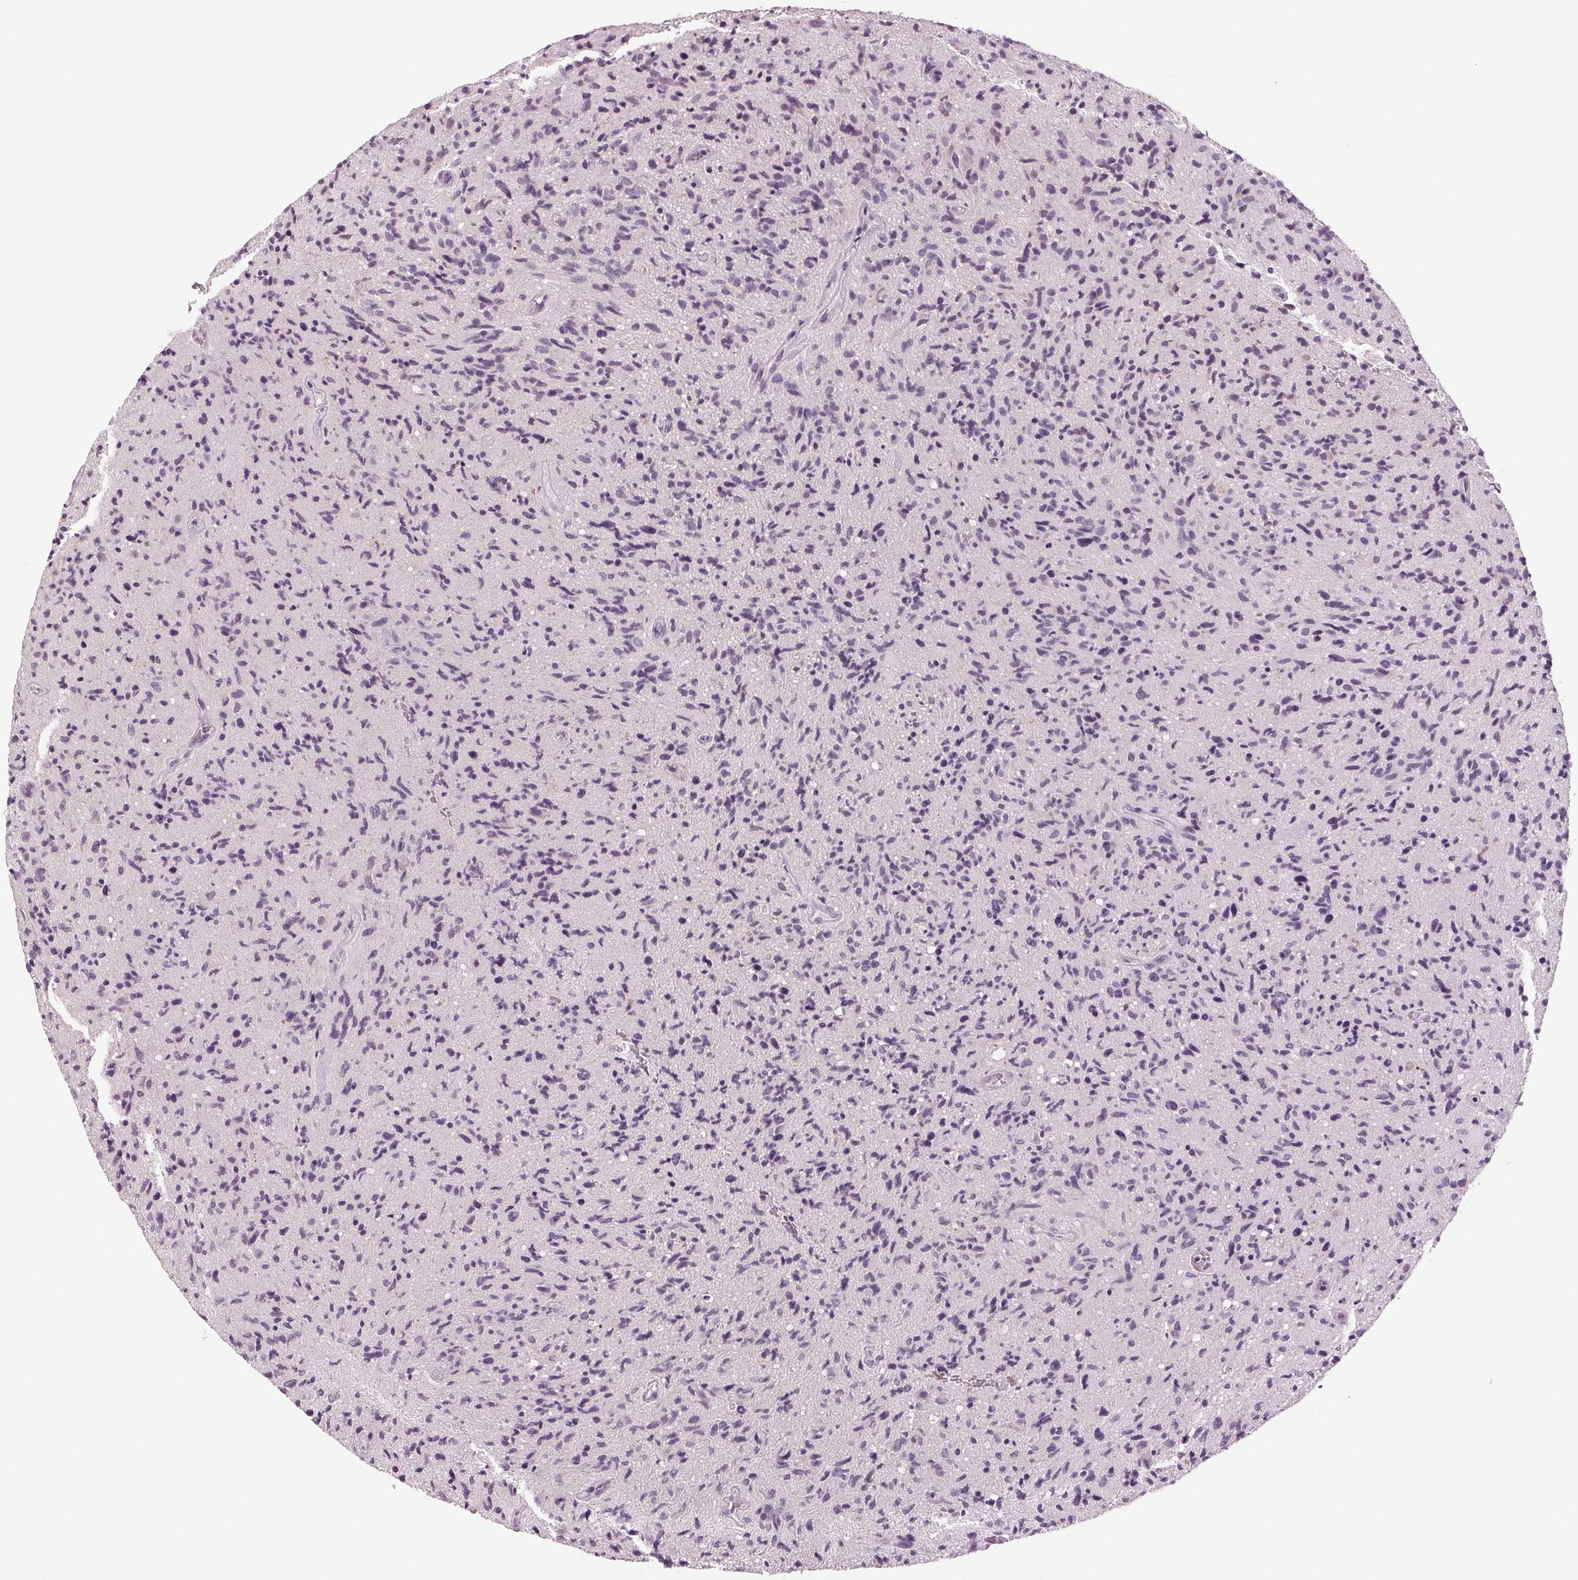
{"staining": {"intensity": "negative", "quantity": "none", "location": "none"}, "tissue": "glioma", "cell_type": "Tumor cells", "image_type": "cancer", "snomed": [{"axis": "morphology", "description": "Glioma, malignant, High grade"}, {"axis": "topography", "description": "Brain"}], "caption": "This is an immunohistochemistry histopathology image of malignant high-grade glioma. There is no staining in tumor cells.", "gene": "DNAH12", "patient": {"sex": "male", "age": 54}}